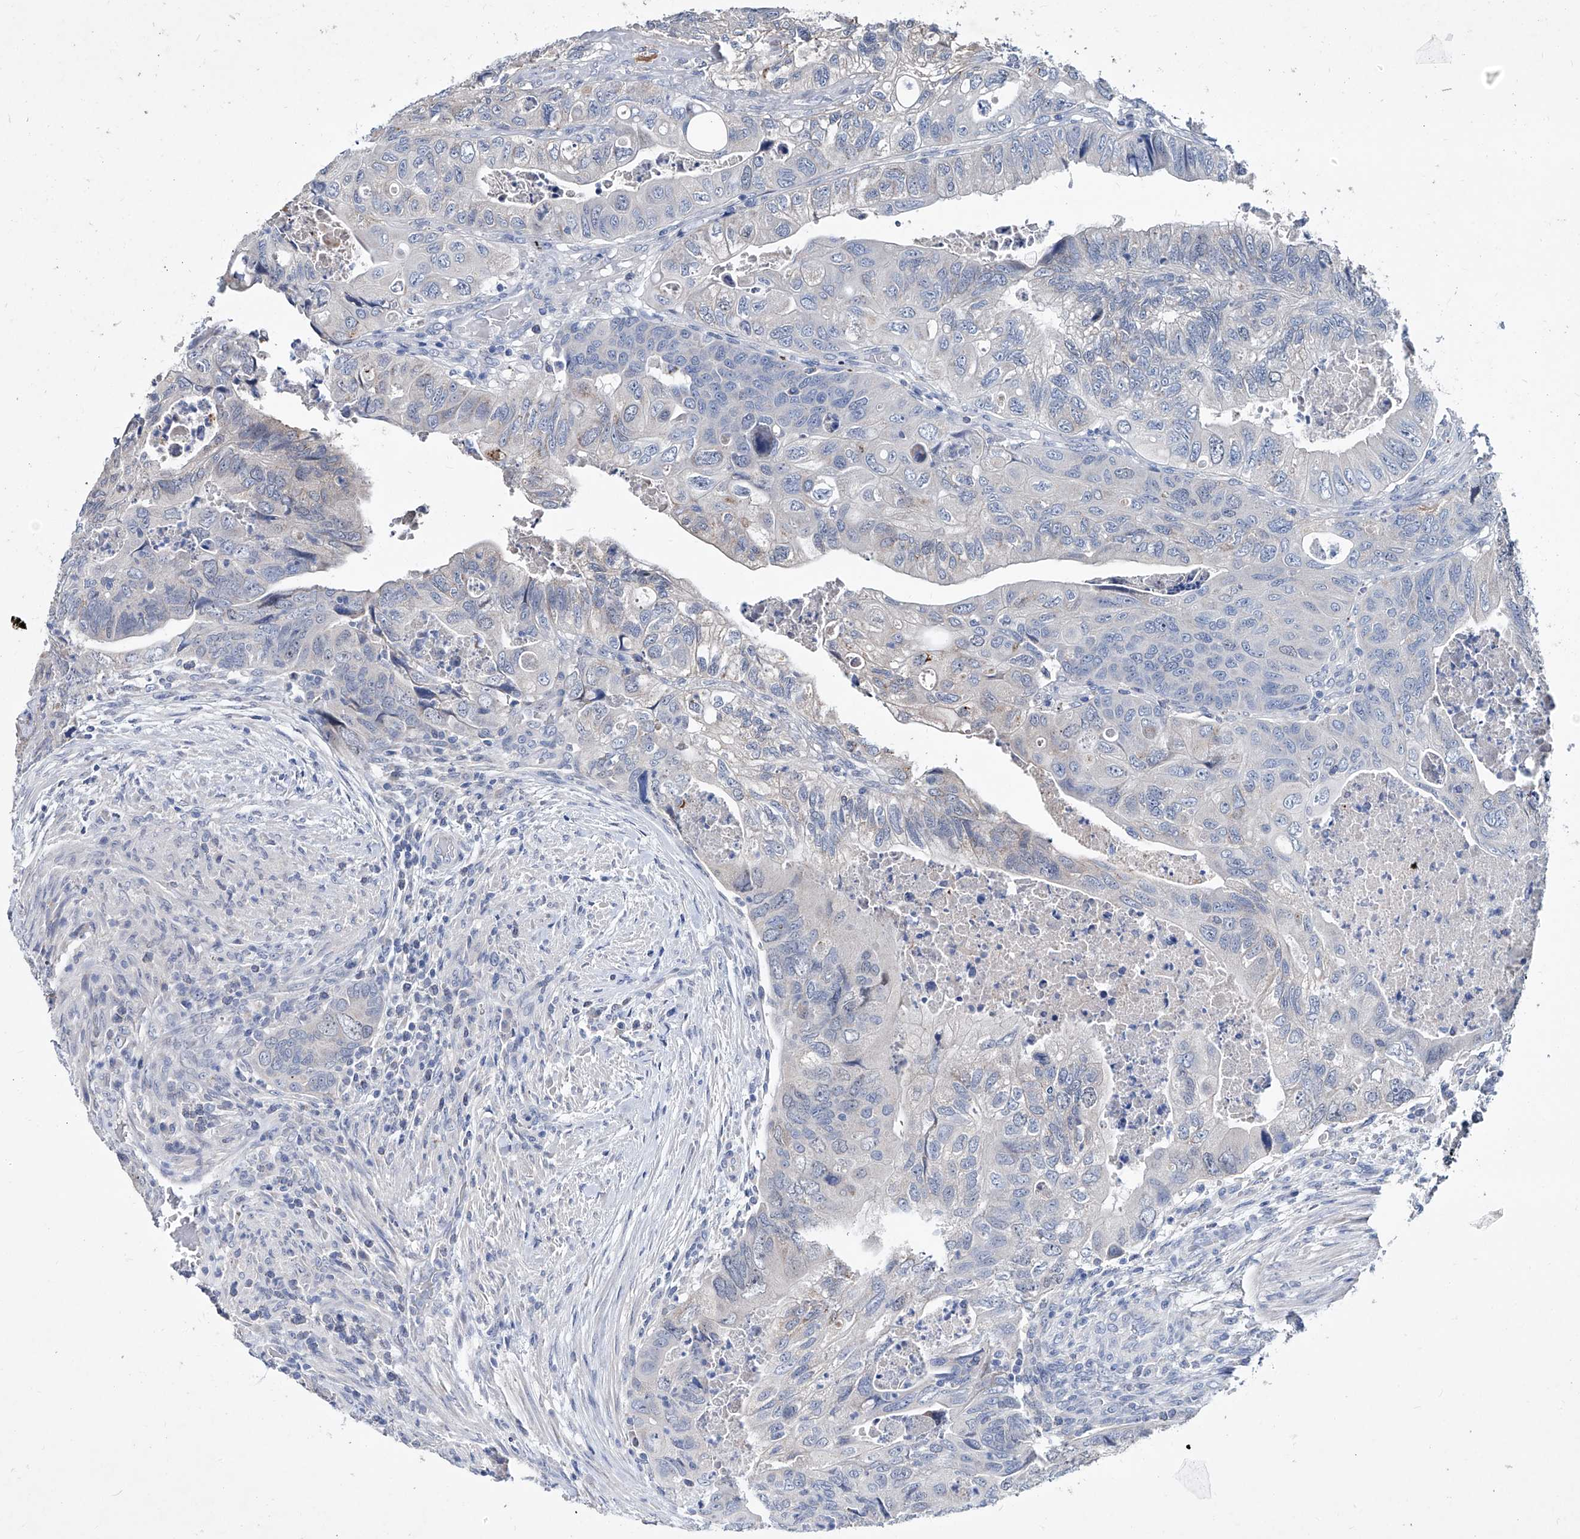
{"staining": {"intensity": "negative", "quantity": "none", "location": "none"}, "tissue": "colorectal cancer", "cell_type": "Tumor cells", "image_type": "cancer", "snomed": [{"axis": "morphology", "description": "Adenocarcinoma, NOS"}, {"axis": "topography", "description": "Rectum"}], "caption": "This is an IHC image of human adenocarcinoma (colorectal). There is no expression in tumor cells.", "gene": "KLHL17", "patient": {"sex": "male", "age": 63}}